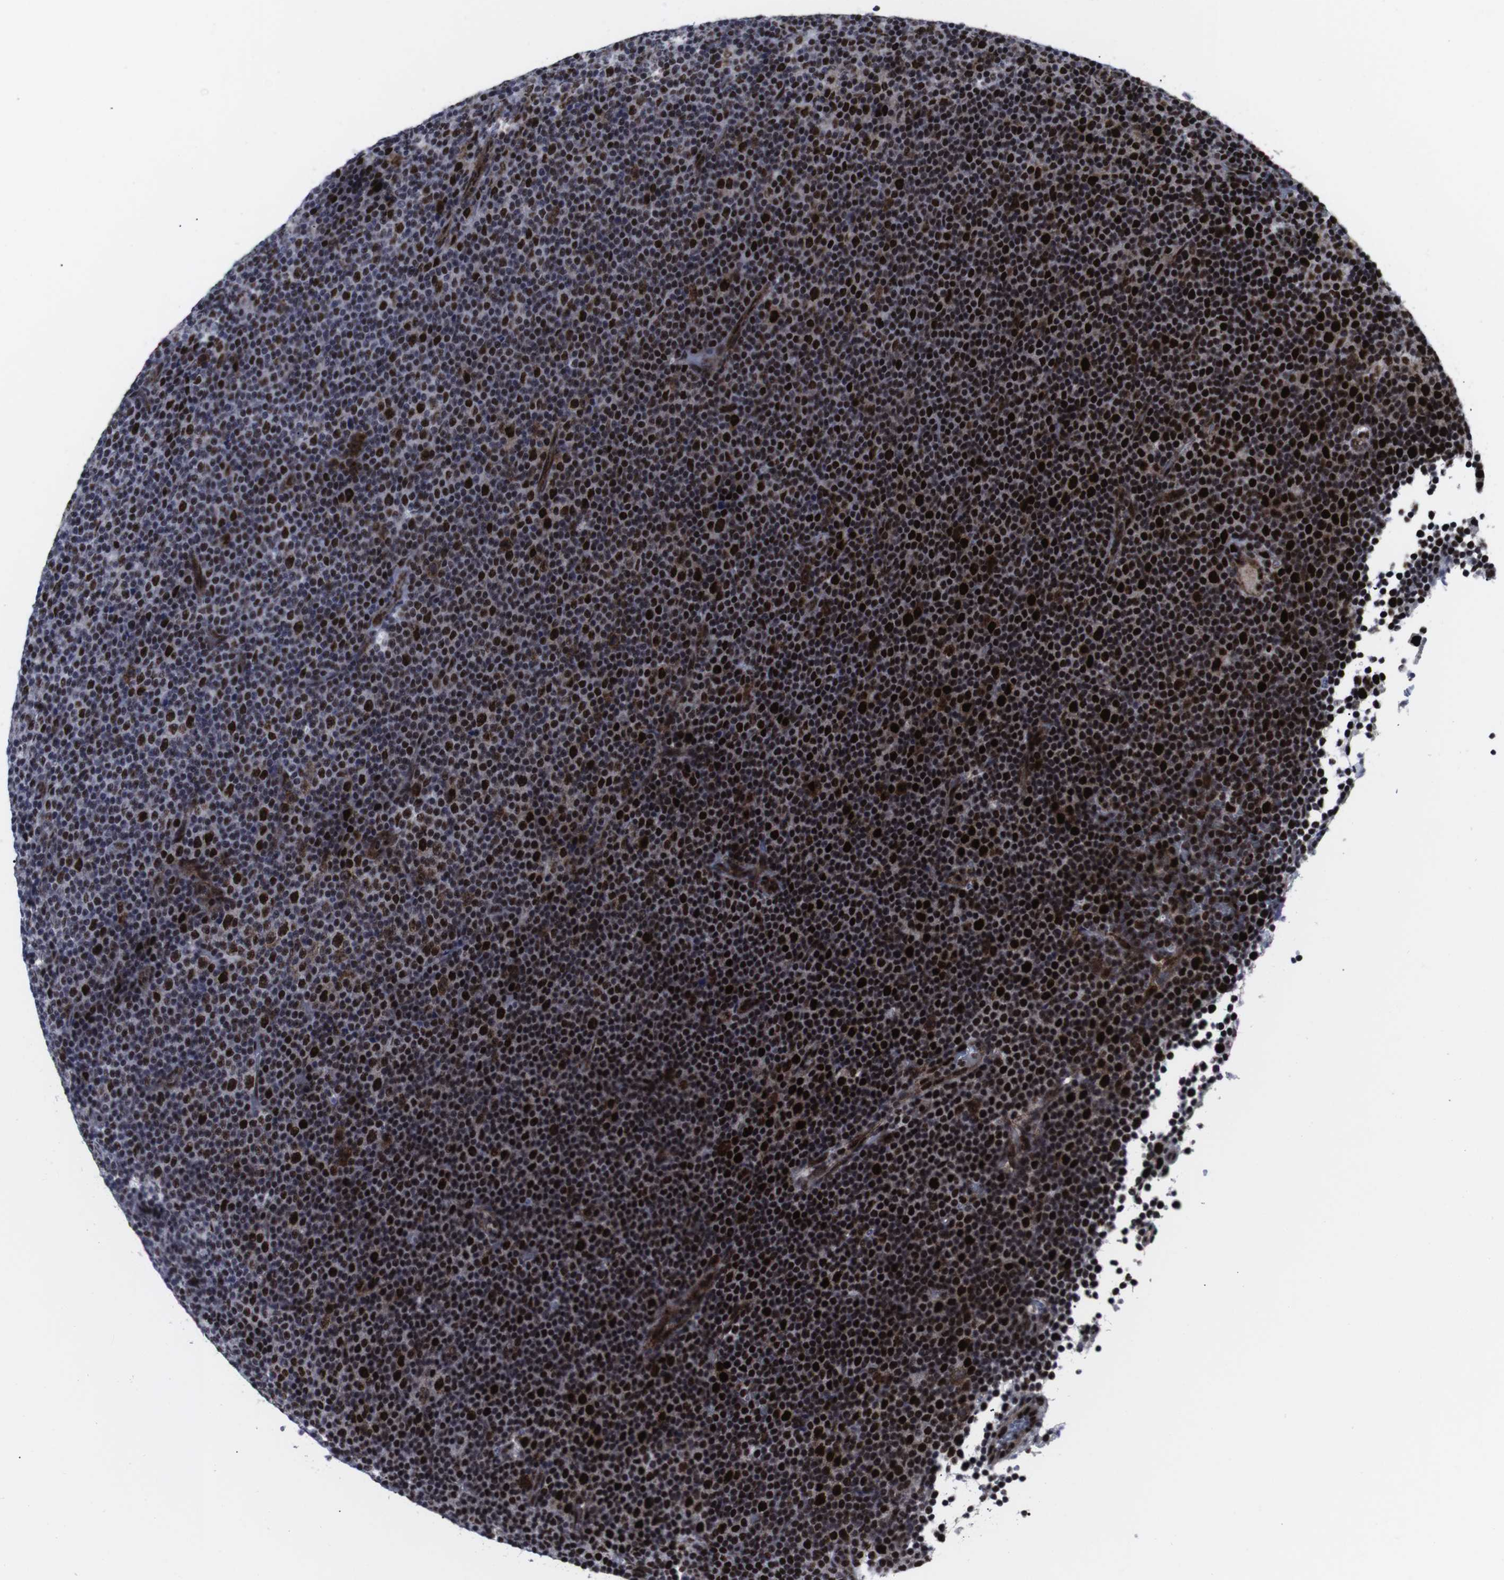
{"staining": {"intensity": "strong", "quantity": ">75%", "location": "nuclear"}, "tissue": "lymphoma", "cell_type": "Tumor cells", "image_type": "cancer", "snomed": [{"axis": "morphology", "description": "Malignant lymphoma, non-Hodgkin's type, Low grade"}, {"axis": "topography", "description": "Lymph node"}], "caption": "About >75% of tumor cells in lymphoma demonstrate strong nuclear protein expression as visualized by brown immunohistochemical staining.", "gene": "MLH1", "patient": {"sex": "female", "age": 67}}